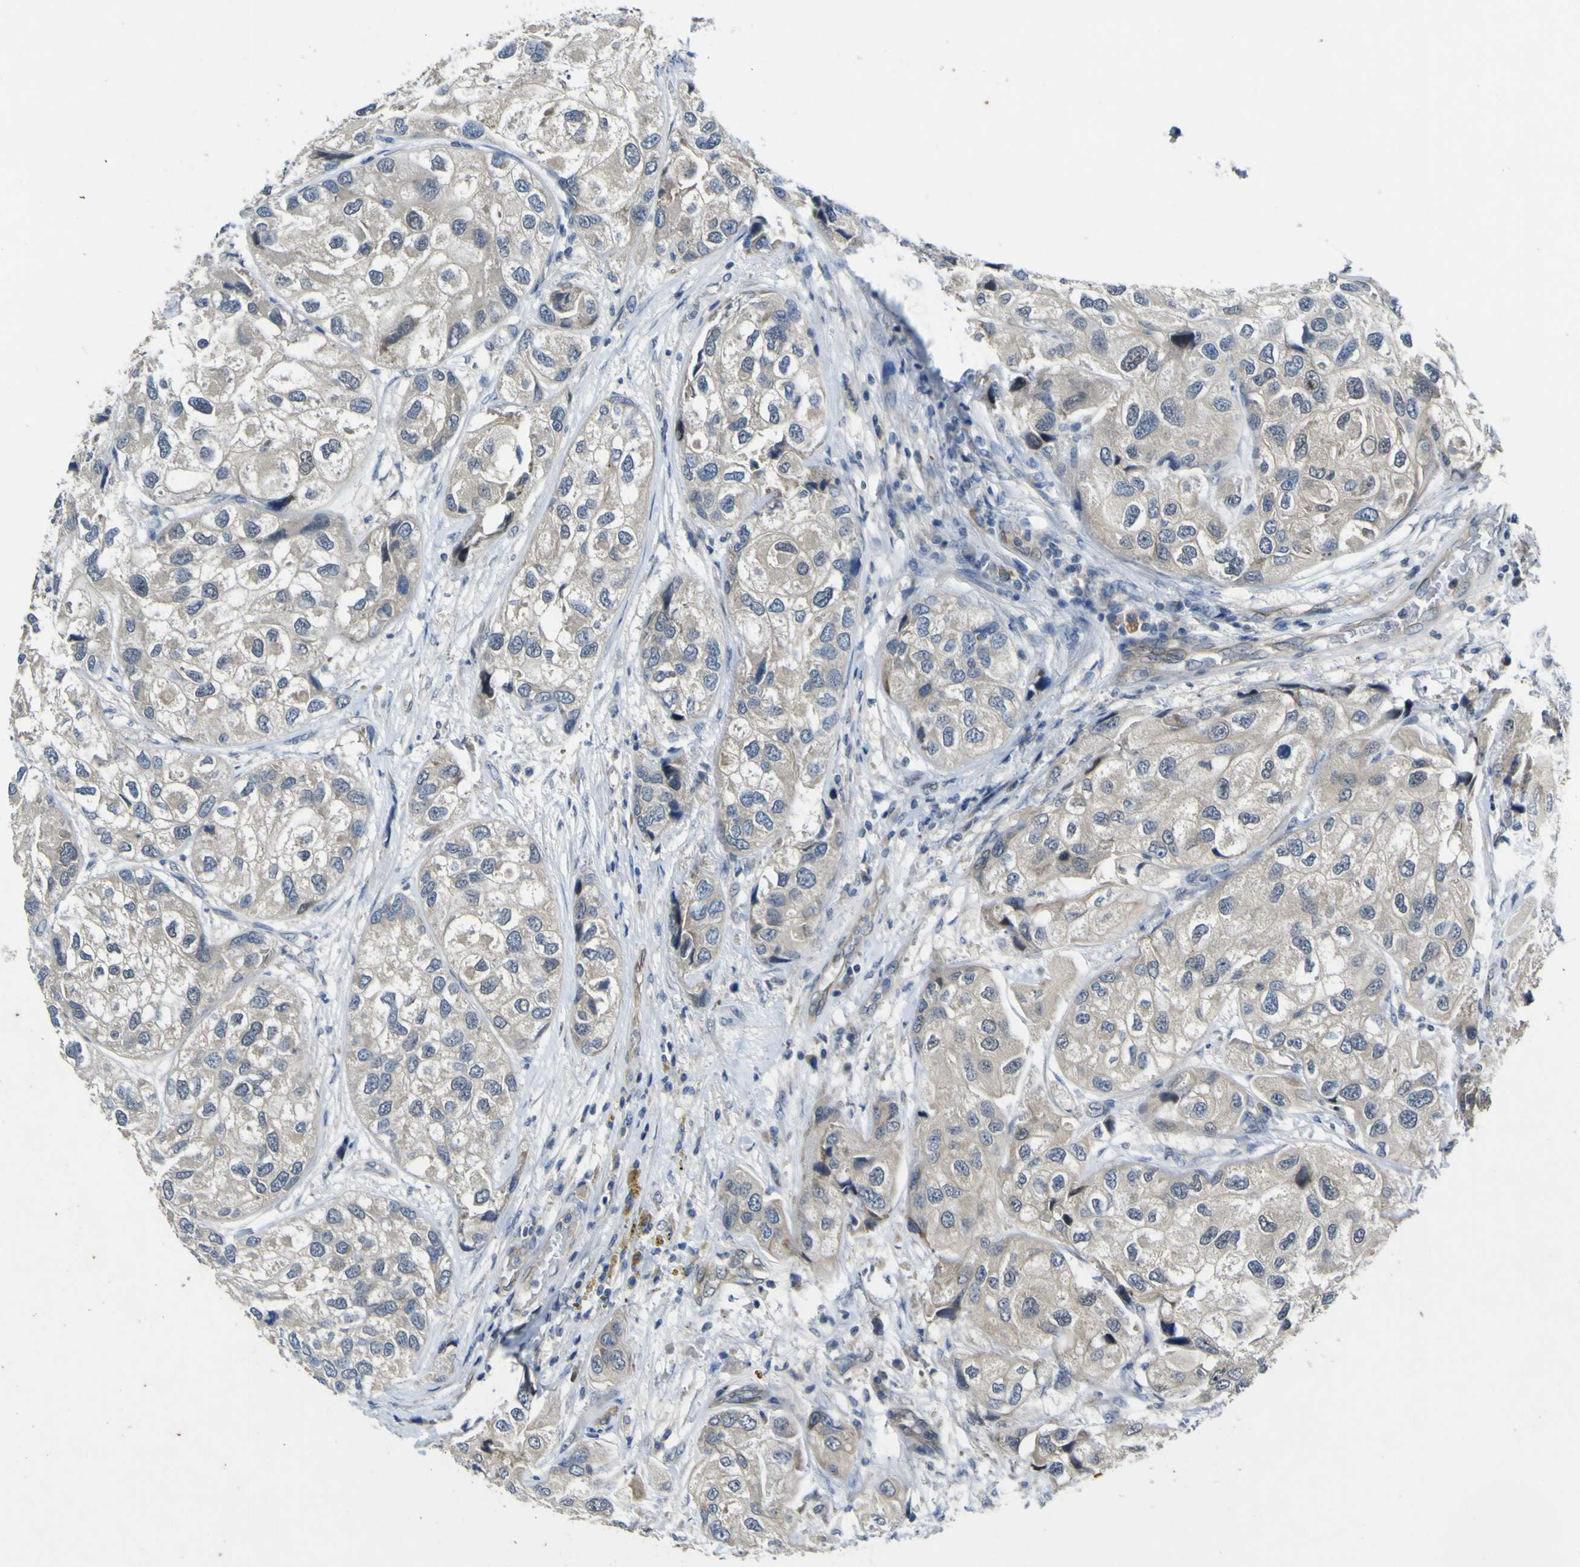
{"staining": {"intensity": "weak", "quantity": "<25%", "location": "cytoplasmic/membranous"}, "tissue": "urothelial cancer", "cell_type": "Tumor cells", "image_type": "cancer", "snomed": [{"axis": "morphology", "description": "Urothelial carcinoma, High grade"}, {"axis": "topography", "description": "Urinary bladder"}], "caption": "The IHC histopathology image has no significant expression in tumor cells of urothelial carcinoma (high-grade) tissue. (DAB (3,3'-diaminobenzidine) immunohistochemistry visualized using brightfield microscopy, high magnification).", "gene": "LDLR", "patient": {"sex": "female", "age": 64}}